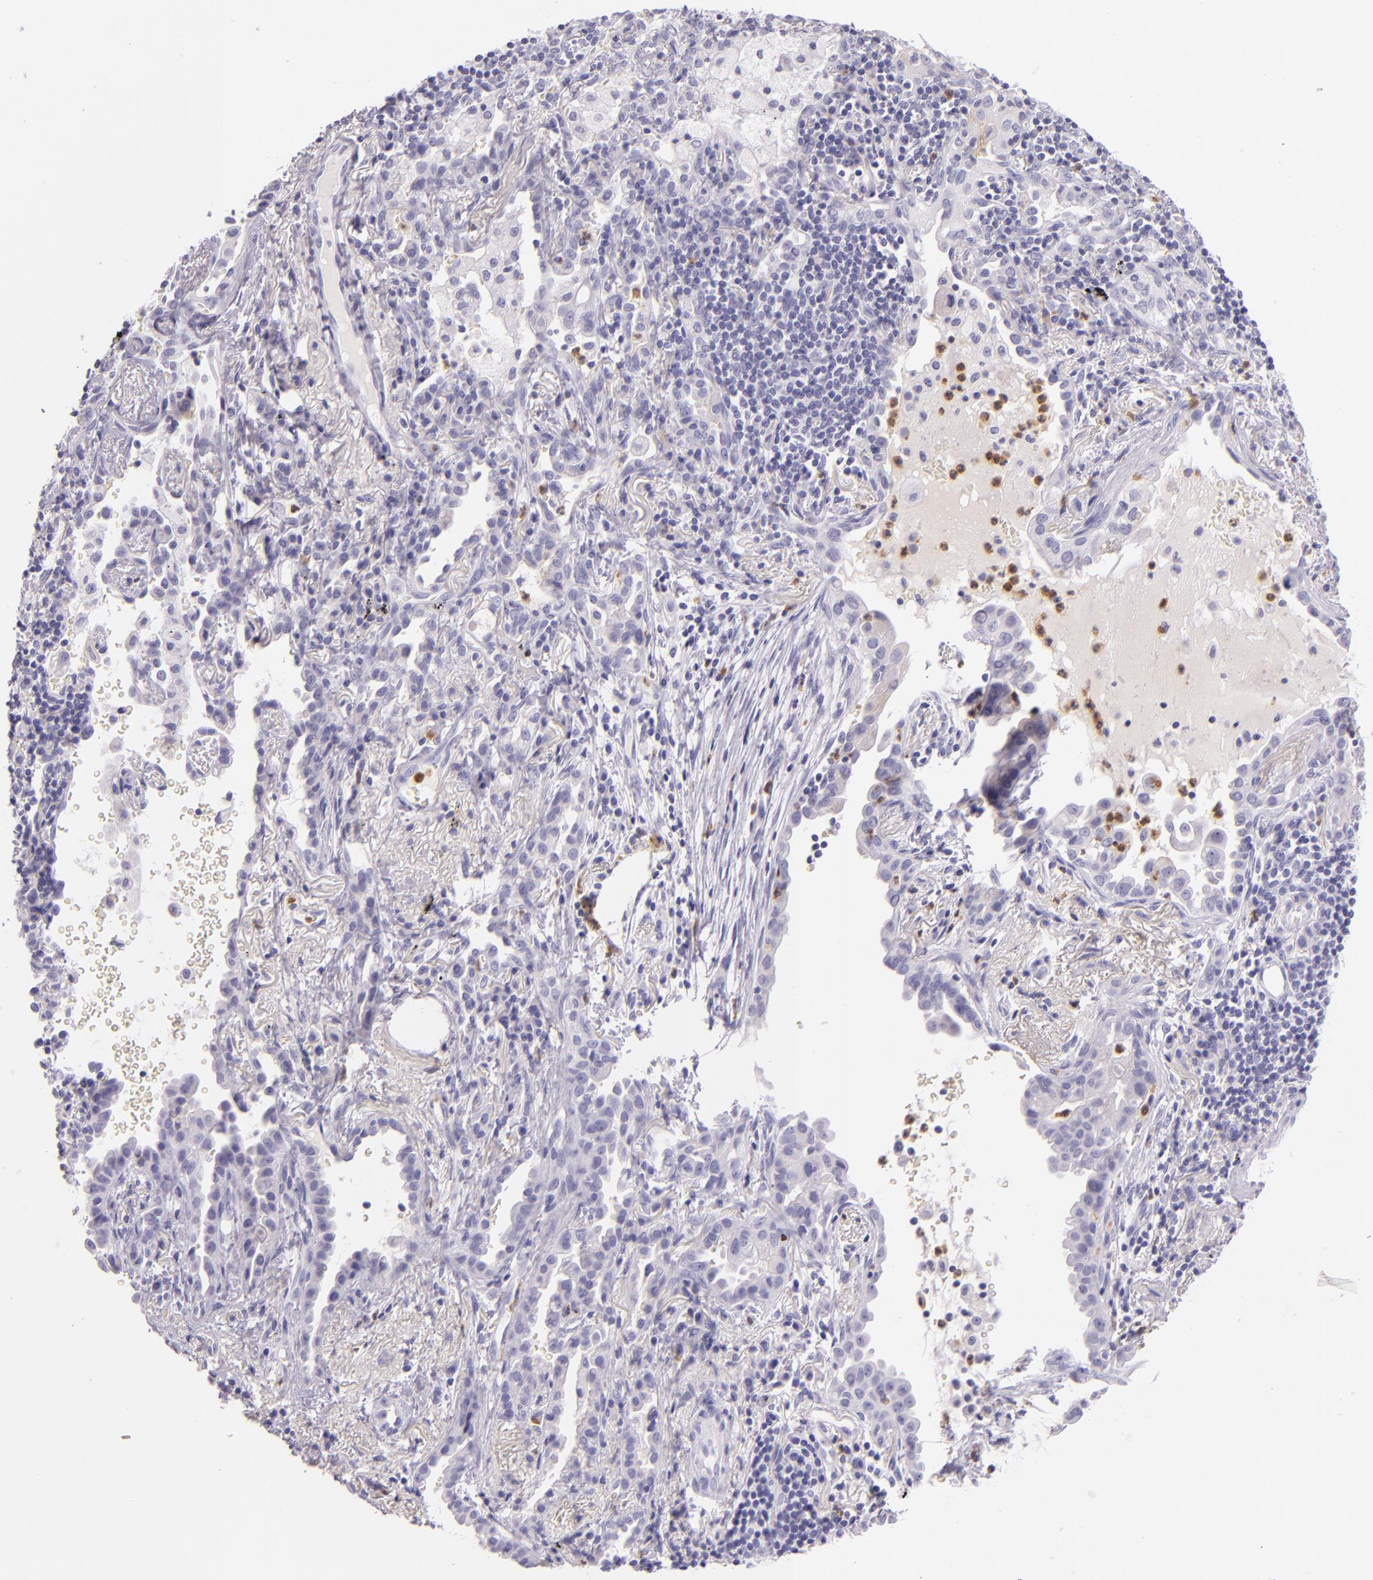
{"staining": {"intensity": "negative", "quantity": "none", "location": "none"}, "tissue": "lung cancer", "cell_type": "Tumor cells", "image_type": "cancer", "snomed": [{"axis": "morphology", "description": "Adenocarcinoma, NOS"}, {"axis": "topography", "description": "Lung"}], "caption": "This is a histopathology image of immunohistochemistry (IHC) staining of lung adenocarcinoma, which shows no expression in tumor cells.", "gene": "CEACAM1", "patient": {"sex": "female", "age": 50}}